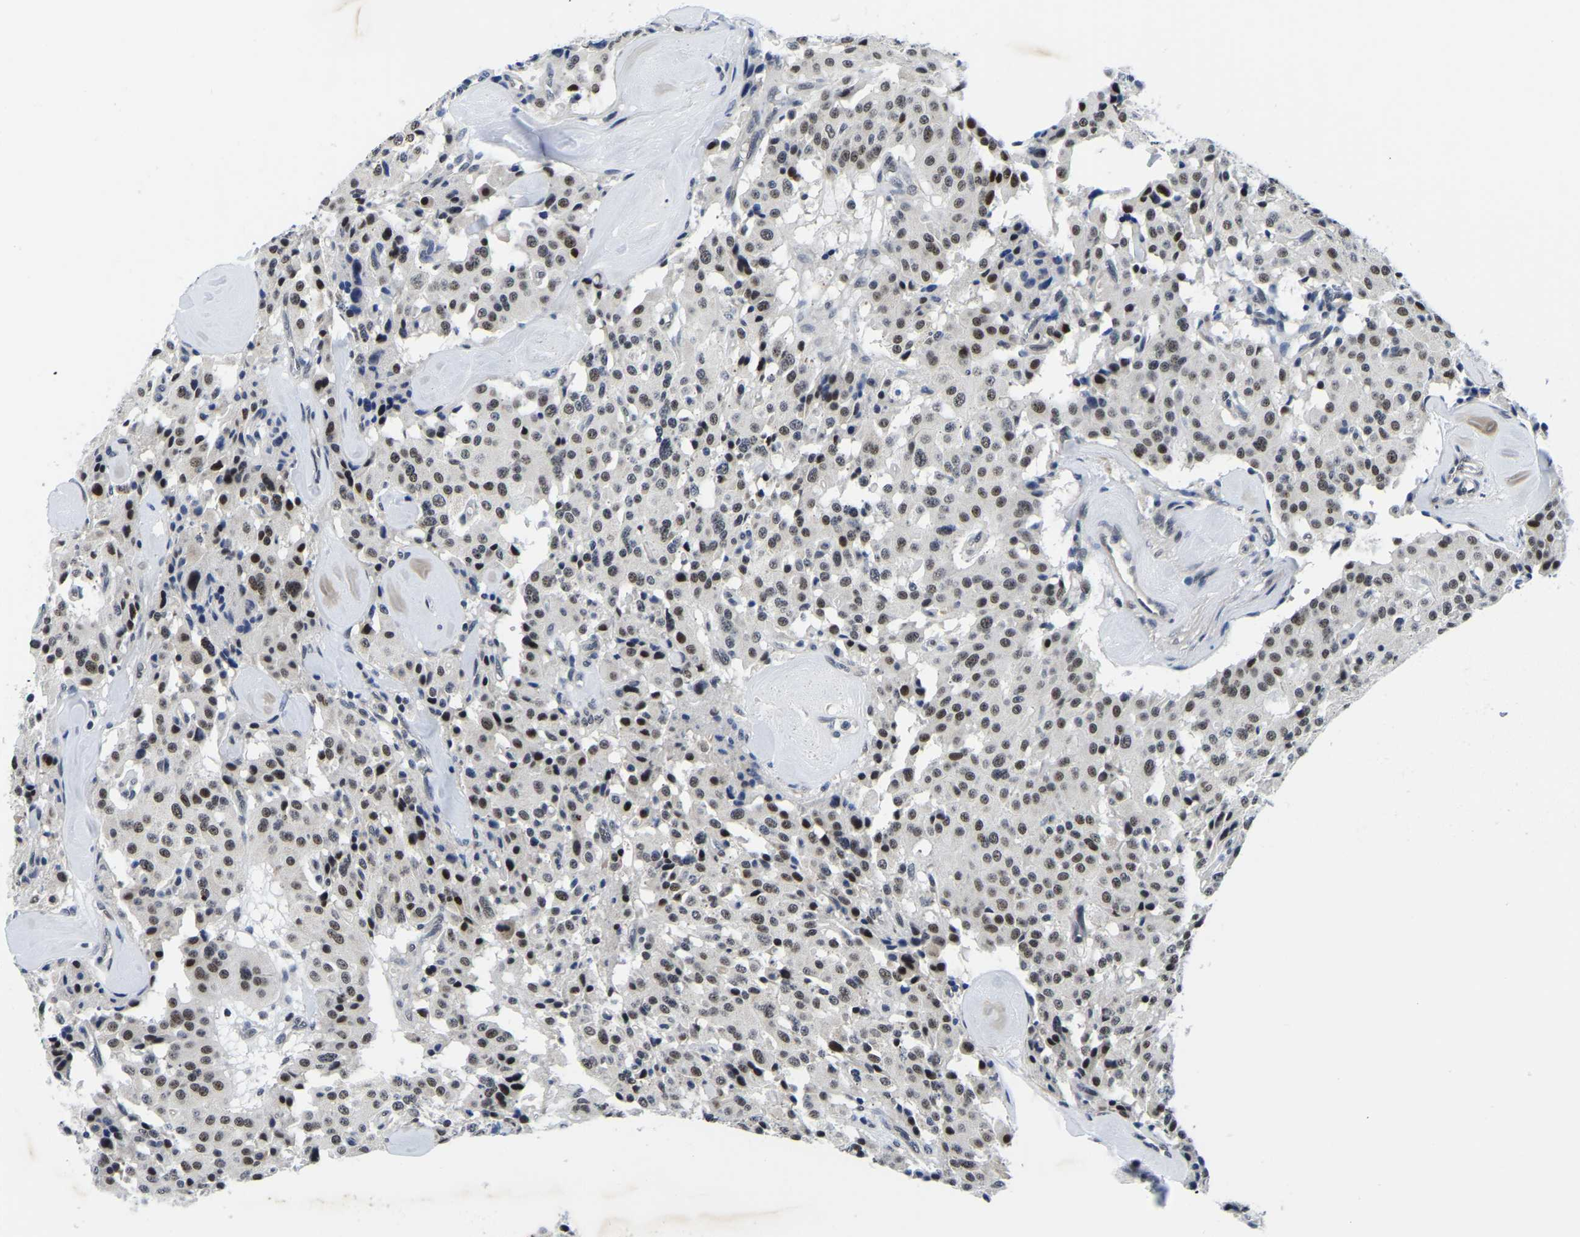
{"staining": {"intensity": "weak", "quantity": "25%-75%", "location": "nuclear"}, "tissue": "carcinoid", "cell_type": "Tumor cells", "image_type": "cancer", "snomed": [{"axis": "morphology", "description": "Carcinoid, malignant, NOS"}, {"axis": "topography", "description": "Lung"}], "caption": "Immunohistochemistry (IHC) of human carcinoid (malignant) reveals low levels of weak nuclear staining in approximately 25%-75% of tumor cells.", "gene": "POLDIP3", "patient": {"sex": "male", "age": 30}}